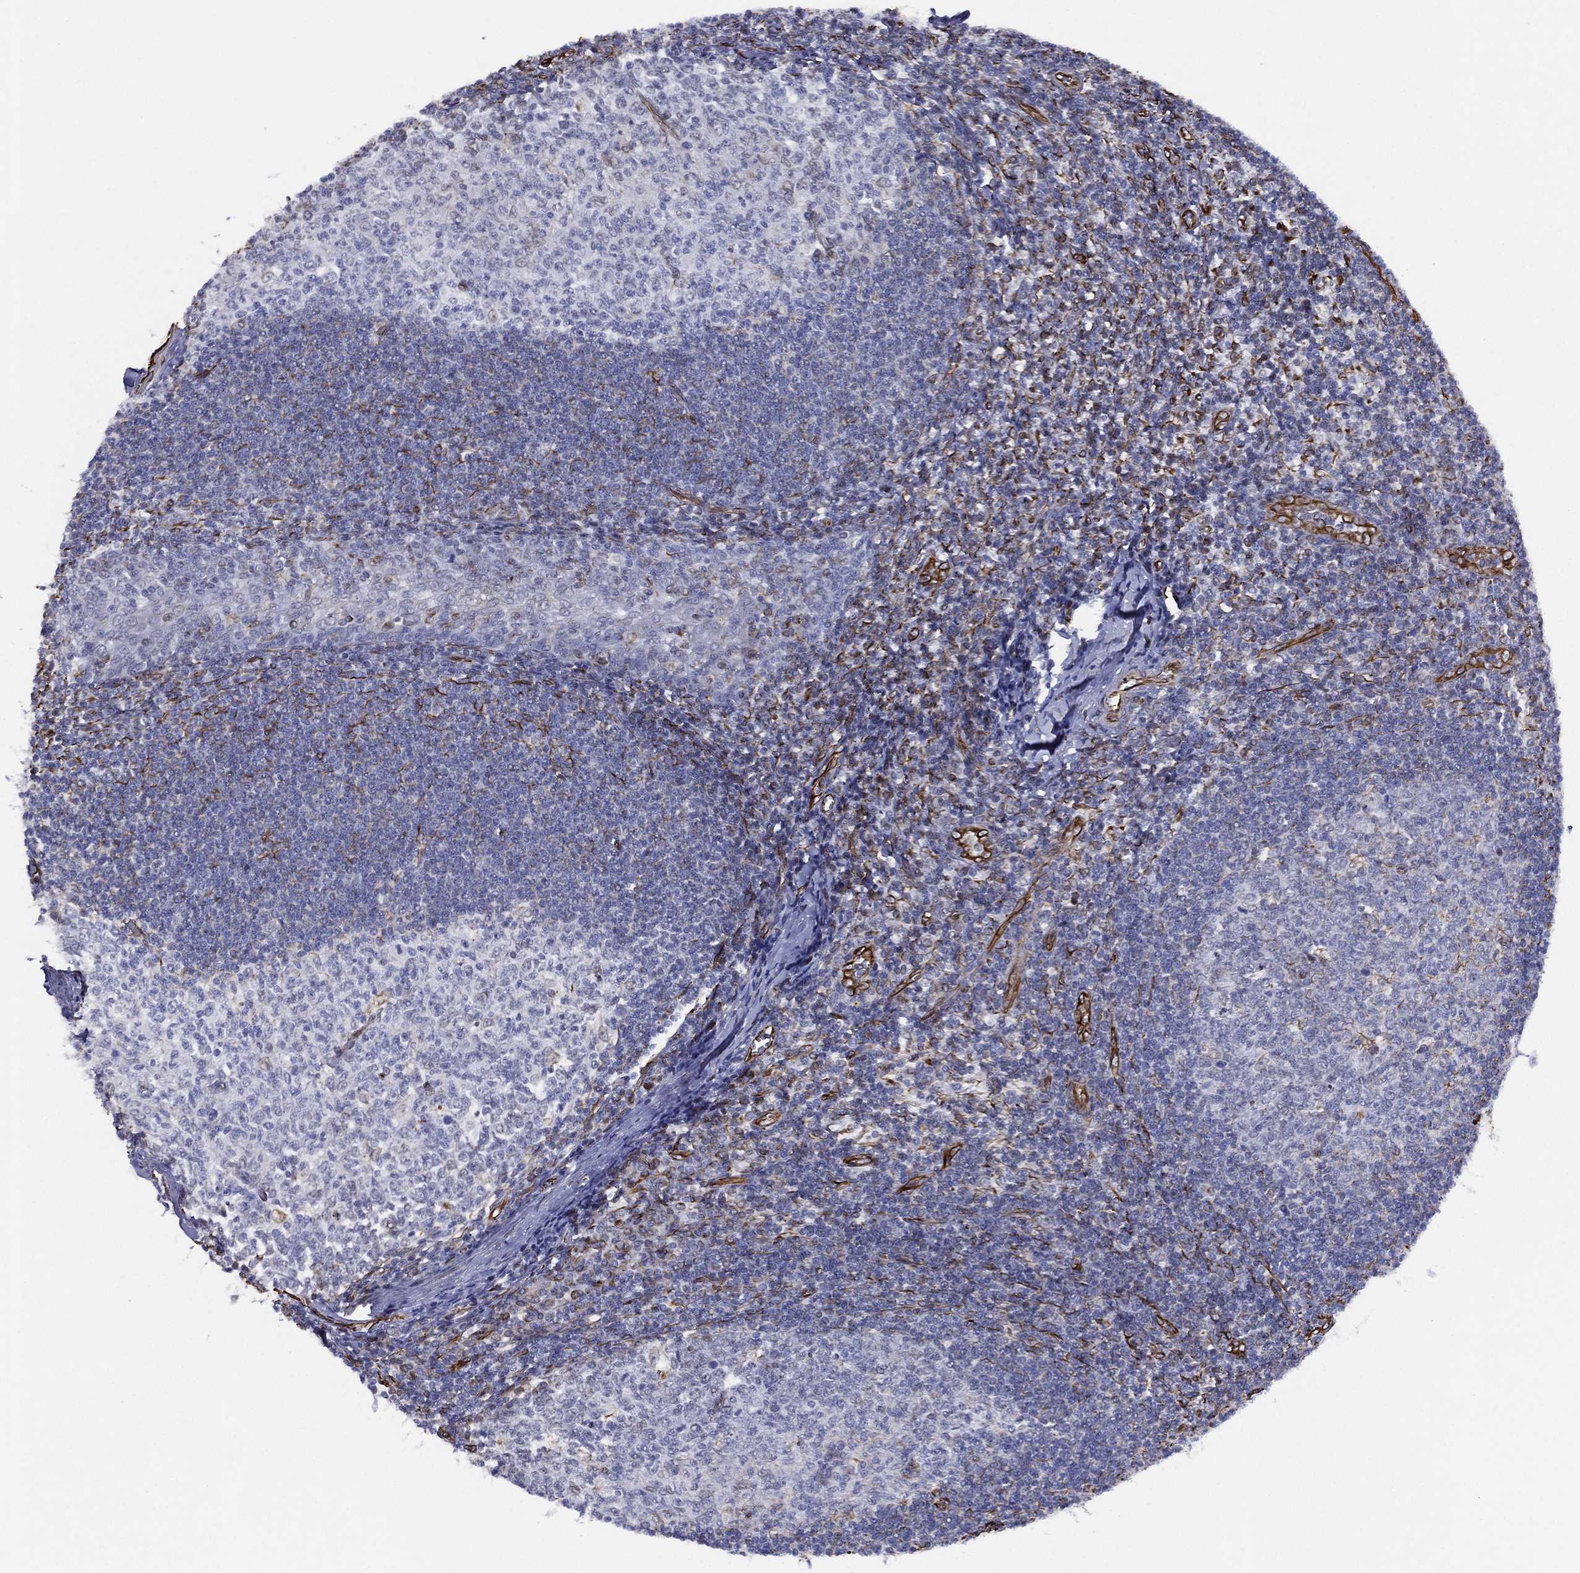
{"staining": {"intensity": "negative", "quantity": "none", "location": "none"}, "tissue": "tonsil", "cell_type": "Germinal center cells", "image_type": "normal", "snomed": [{"axis": "morphology", "description": "Normal tissue, NOS"}, {"axis": "topography", "description": "Tonsil"}], "caption": "Benign tonsil was stained to show a protein in brown. There is no significant positivity in germinal center cells. (Immunohistochemistry (ihc), brightfield microscopy, high magnification).", "gene": "MAS1", "patient": {"sex": "male", "age": 33}}